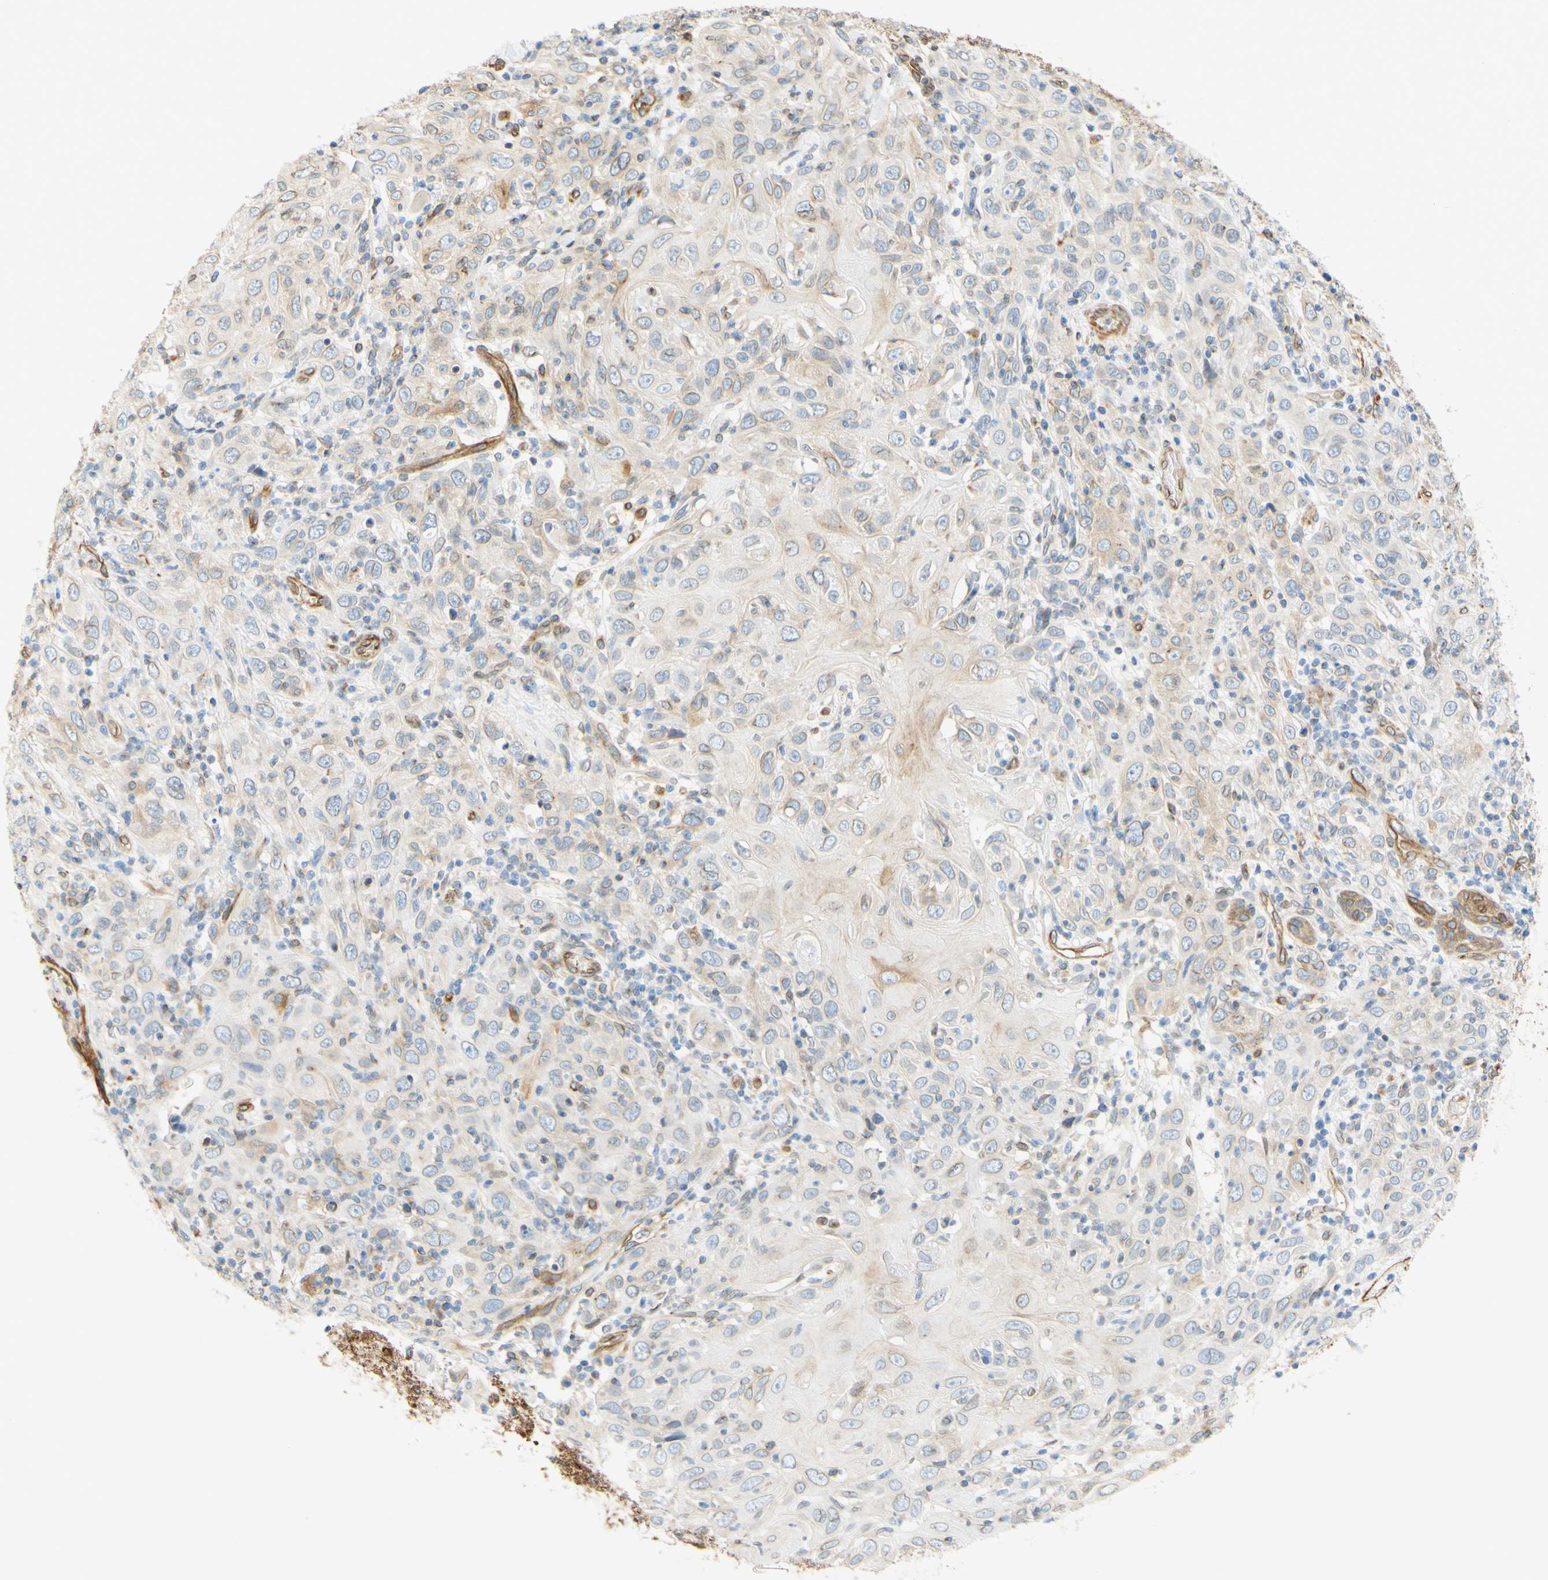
{"staining": {"intensity": "weak", "quantity": "<25%", "location": "cytoplasmic/membranous,nuclear"}, "tissue": "skin cancer", "cell_type": "Tumor cells", "image_type": "cancer", "snomed": [{"axis": "morphology", "description": "Squamous cell carcinoma, NOS"}, {"axis": "topography", "description": "Skin"}], "caption": "Immunohistochemical staining of human skin squamous cell carcinoma demonstrates no significant positivity in tumor cells.", "gene": "ENDOD1", "patient": {"sex": "female", "age": 88}}